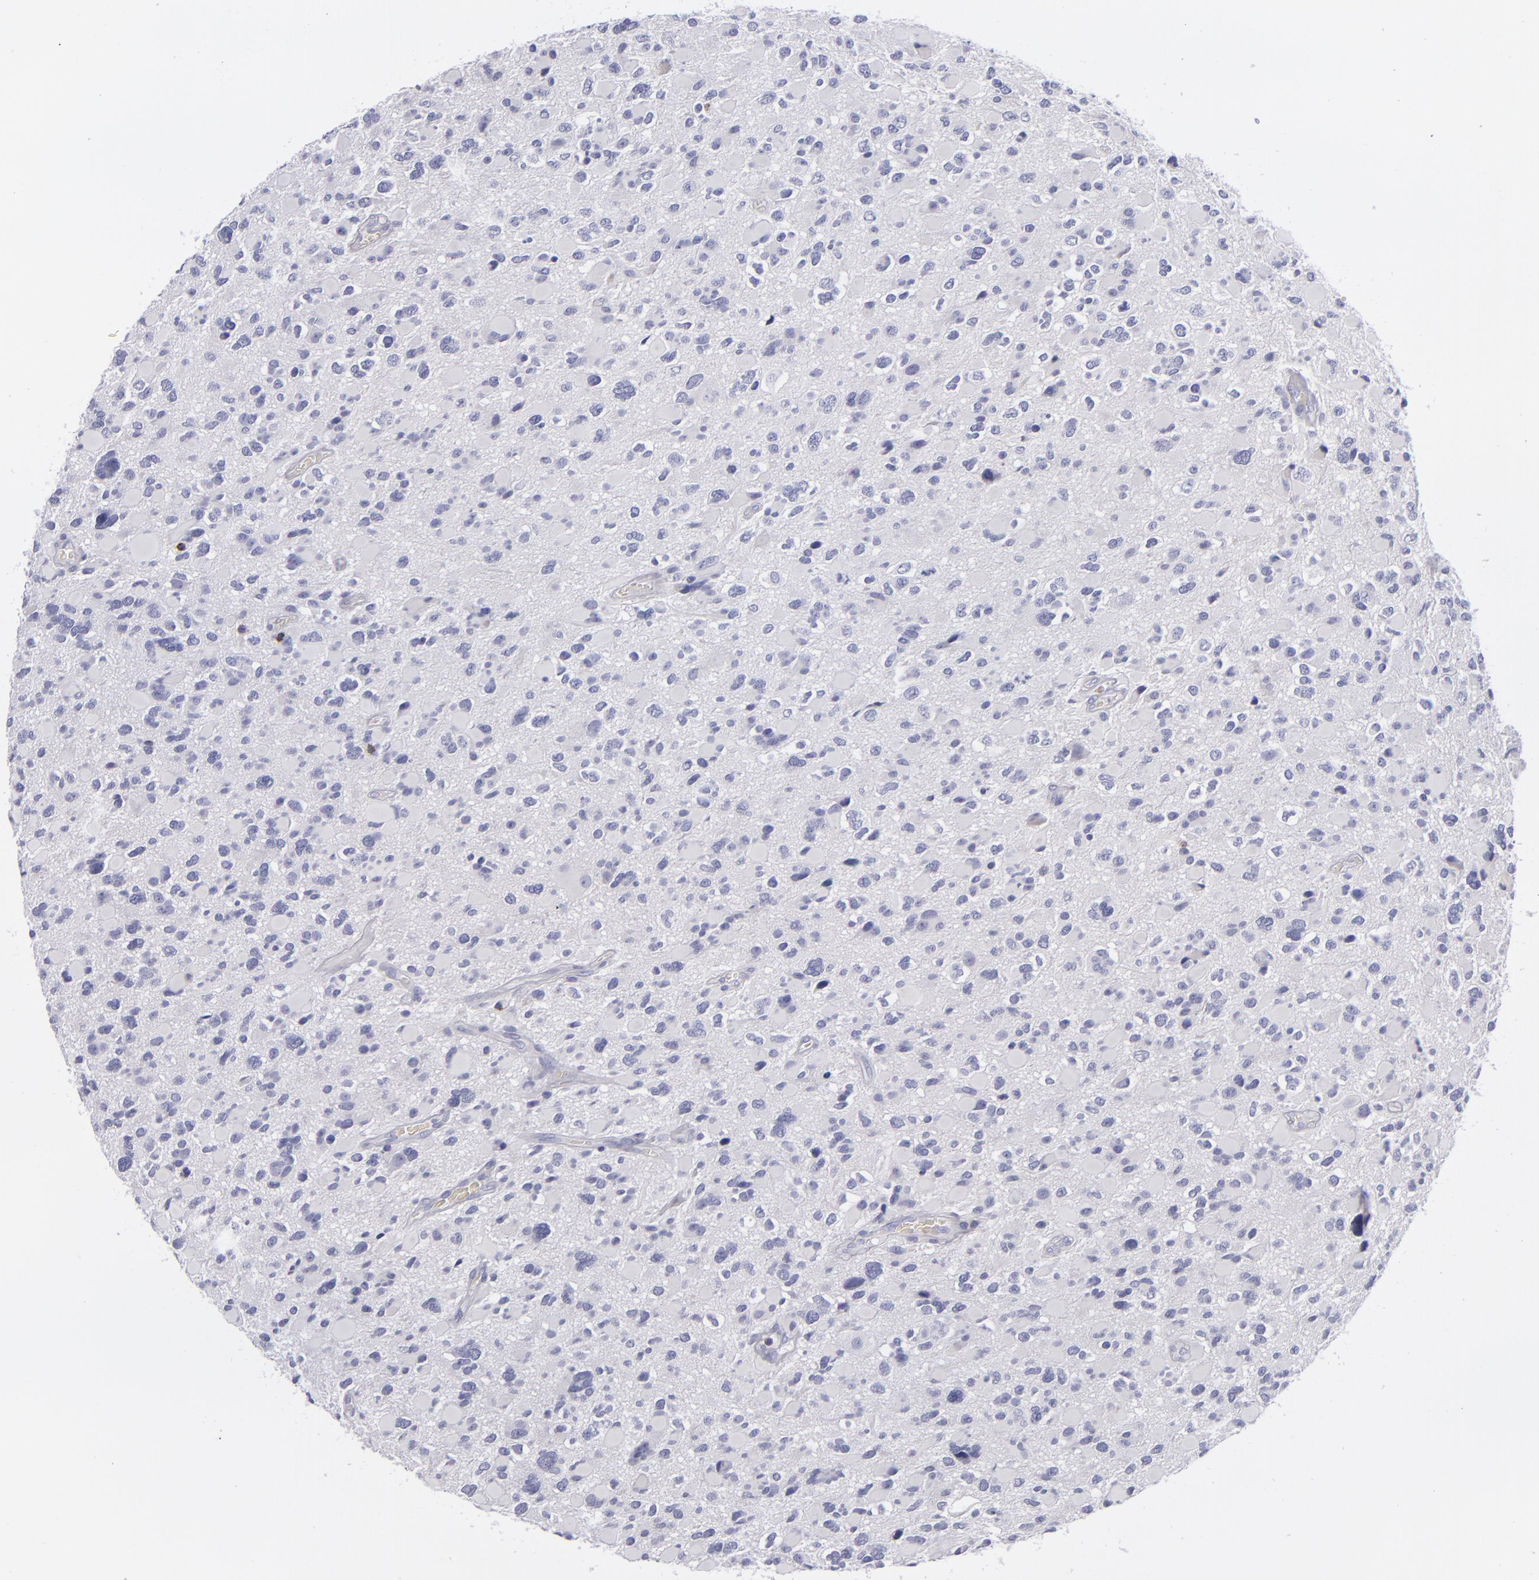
{"staining": {"intensity": "negative", "quantity": "none", "location": "none"}, "tissue": "glioma", "cell_type": "Tumor cells", "image_type": "cancer", "snomed": [{"axis": "morphology", "description": "Glioma, malignant, High grade"}, {"axis": "topography", "description": "Brain"}], "caption": "Malignant high-grade glioma was stained to show a protein in brown. There is no significant staining in tumor cells. (Brightfield microscopy of DAB (3,3'-diaminobenzidine) IHC at high magnification).", "gene": "CD2", "patient": {"sex": "female", "age": 37}}